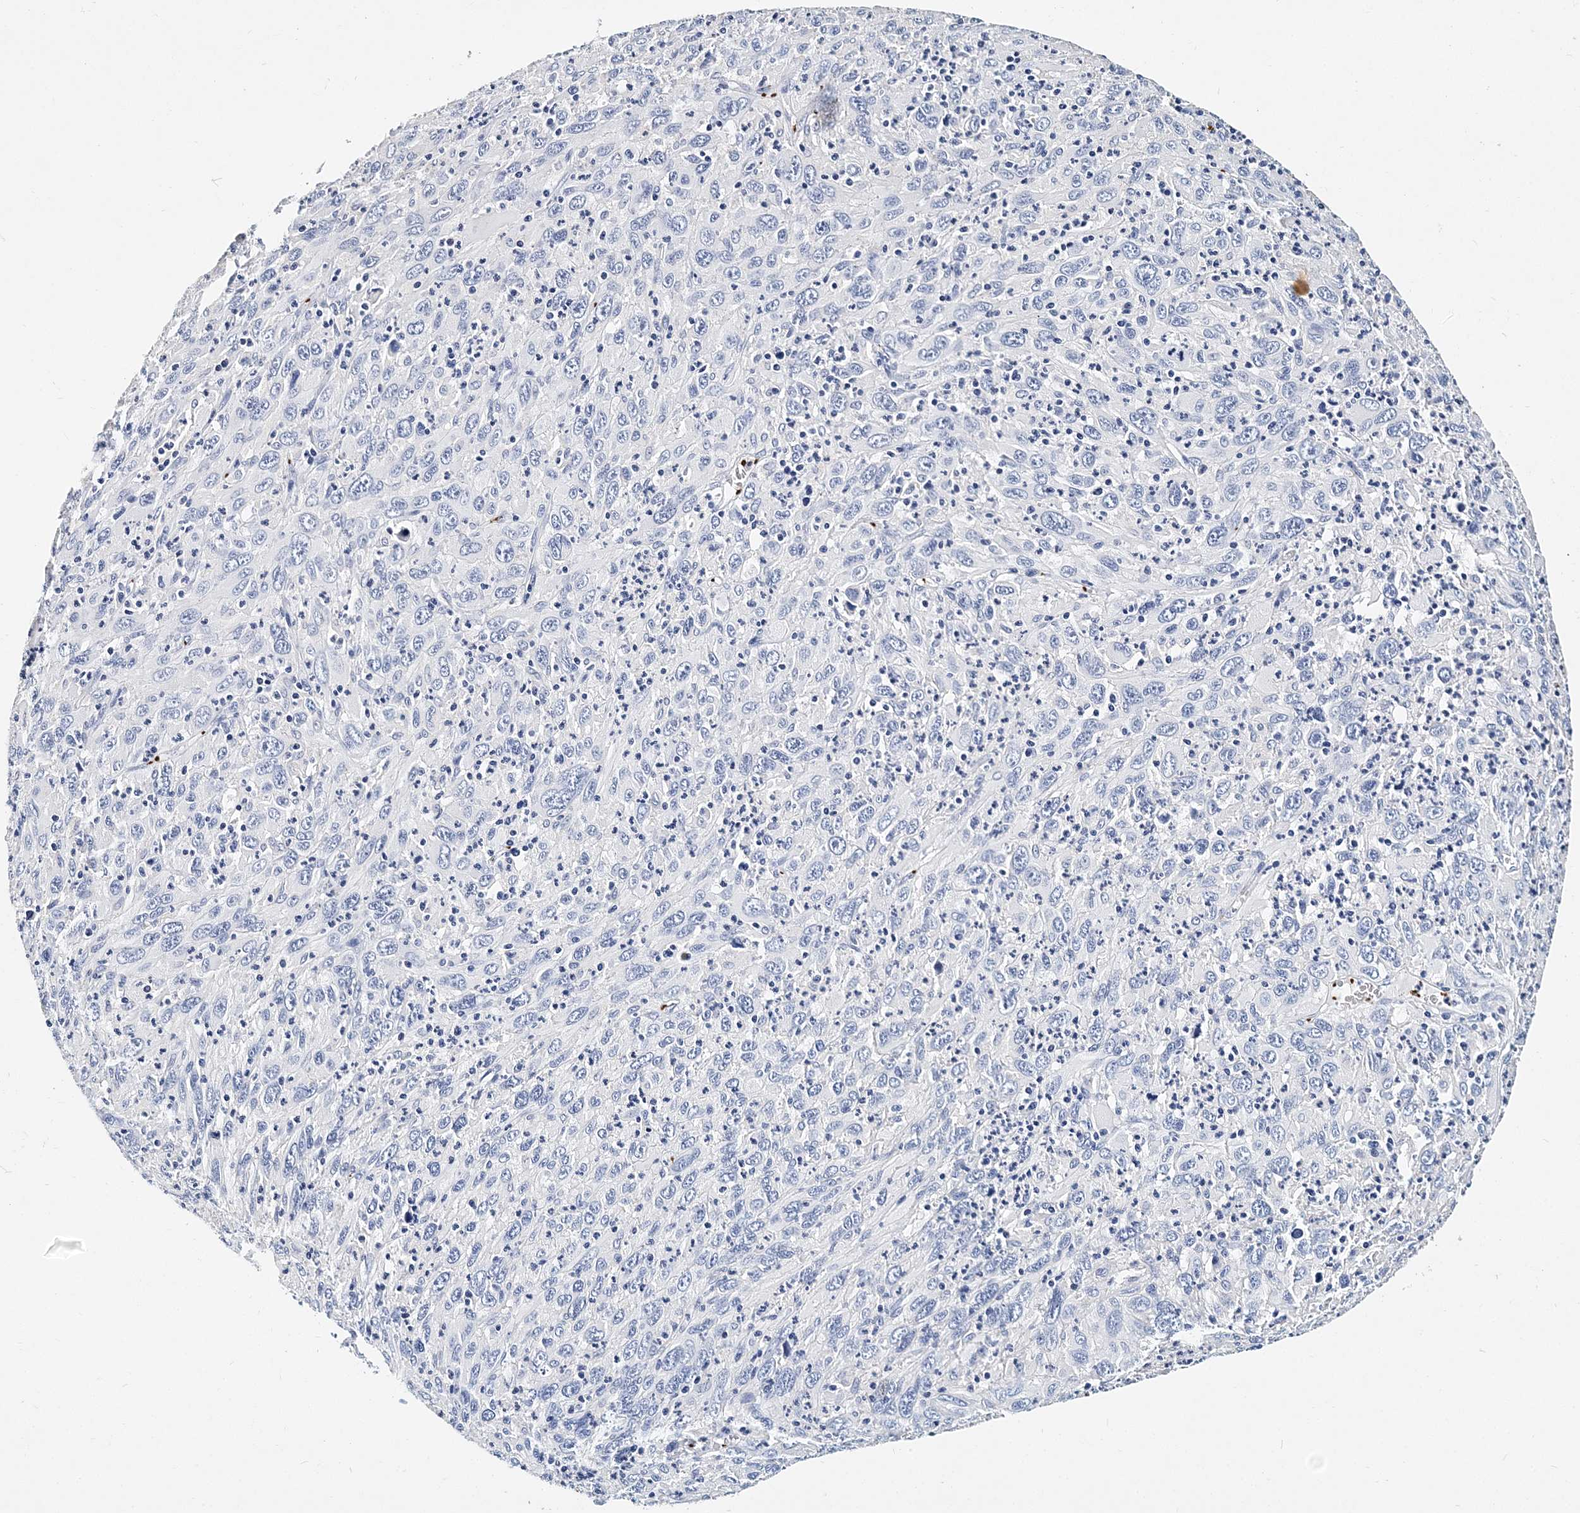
{"staining": {"intensity": "negative", "quantity": "none", "location": "none"}, "tissue": "melanoma", "cell_type": "Tumor cells", "image_type": "cancer", "snomed": [{"axis": "morphology", "description": "Malignant melanoma, Metastatic site"}, {"axis": "topography", "description": "Skin"}], "caption": "Immunohistochemistry micrograph of neoplastic tissue: human melanoma stained with DAB exhibits no significant protein expression in tumor cells. (DAB IHC visualized using brightfield microscopy, high magnification).", "gene": "ITGA2B", "patient": {"sex": "female", "age": 56}}